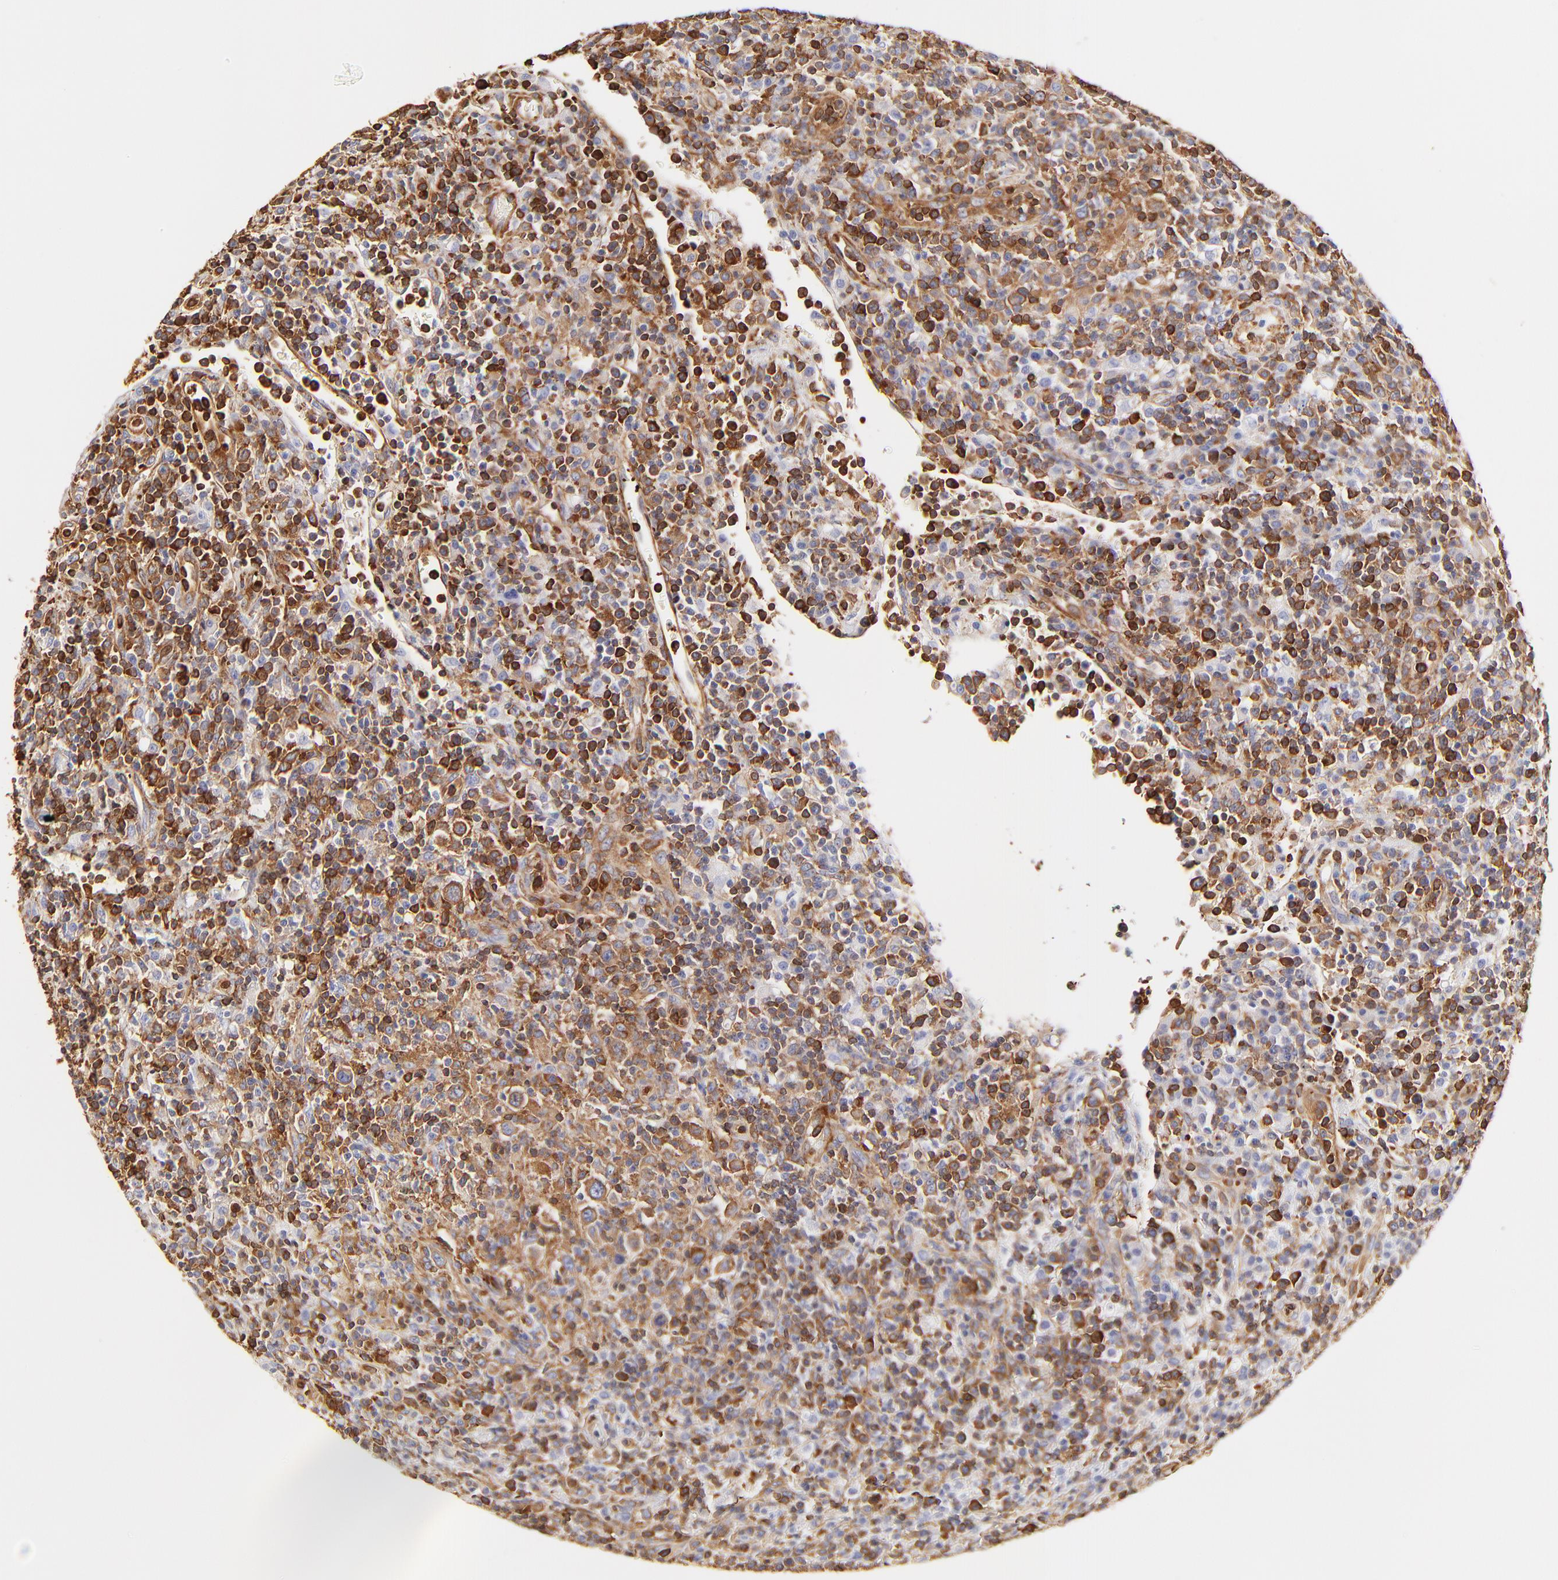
{"staining": {"intensity": "moderate", "quantity": ">75%", "location": "cytoplasmic/membranous"}, "tissue": "lymphoma", "cell_type": "Tumor cells", "image_type": "cancer", "snomed": [{"axis": "morphology", "description": "Hodgkin's disease, NOS"}, {"axis": "topography", "description": "Lymph node"}], "caption": "There is medium levels of moderate cytoplasmic/membranous staining in tumor cells of lymphoma, as demonstrated by immunohistochemical staining (brown color).", "gene": "FLNA", "patient": {"sex": "male", "age": 65}}